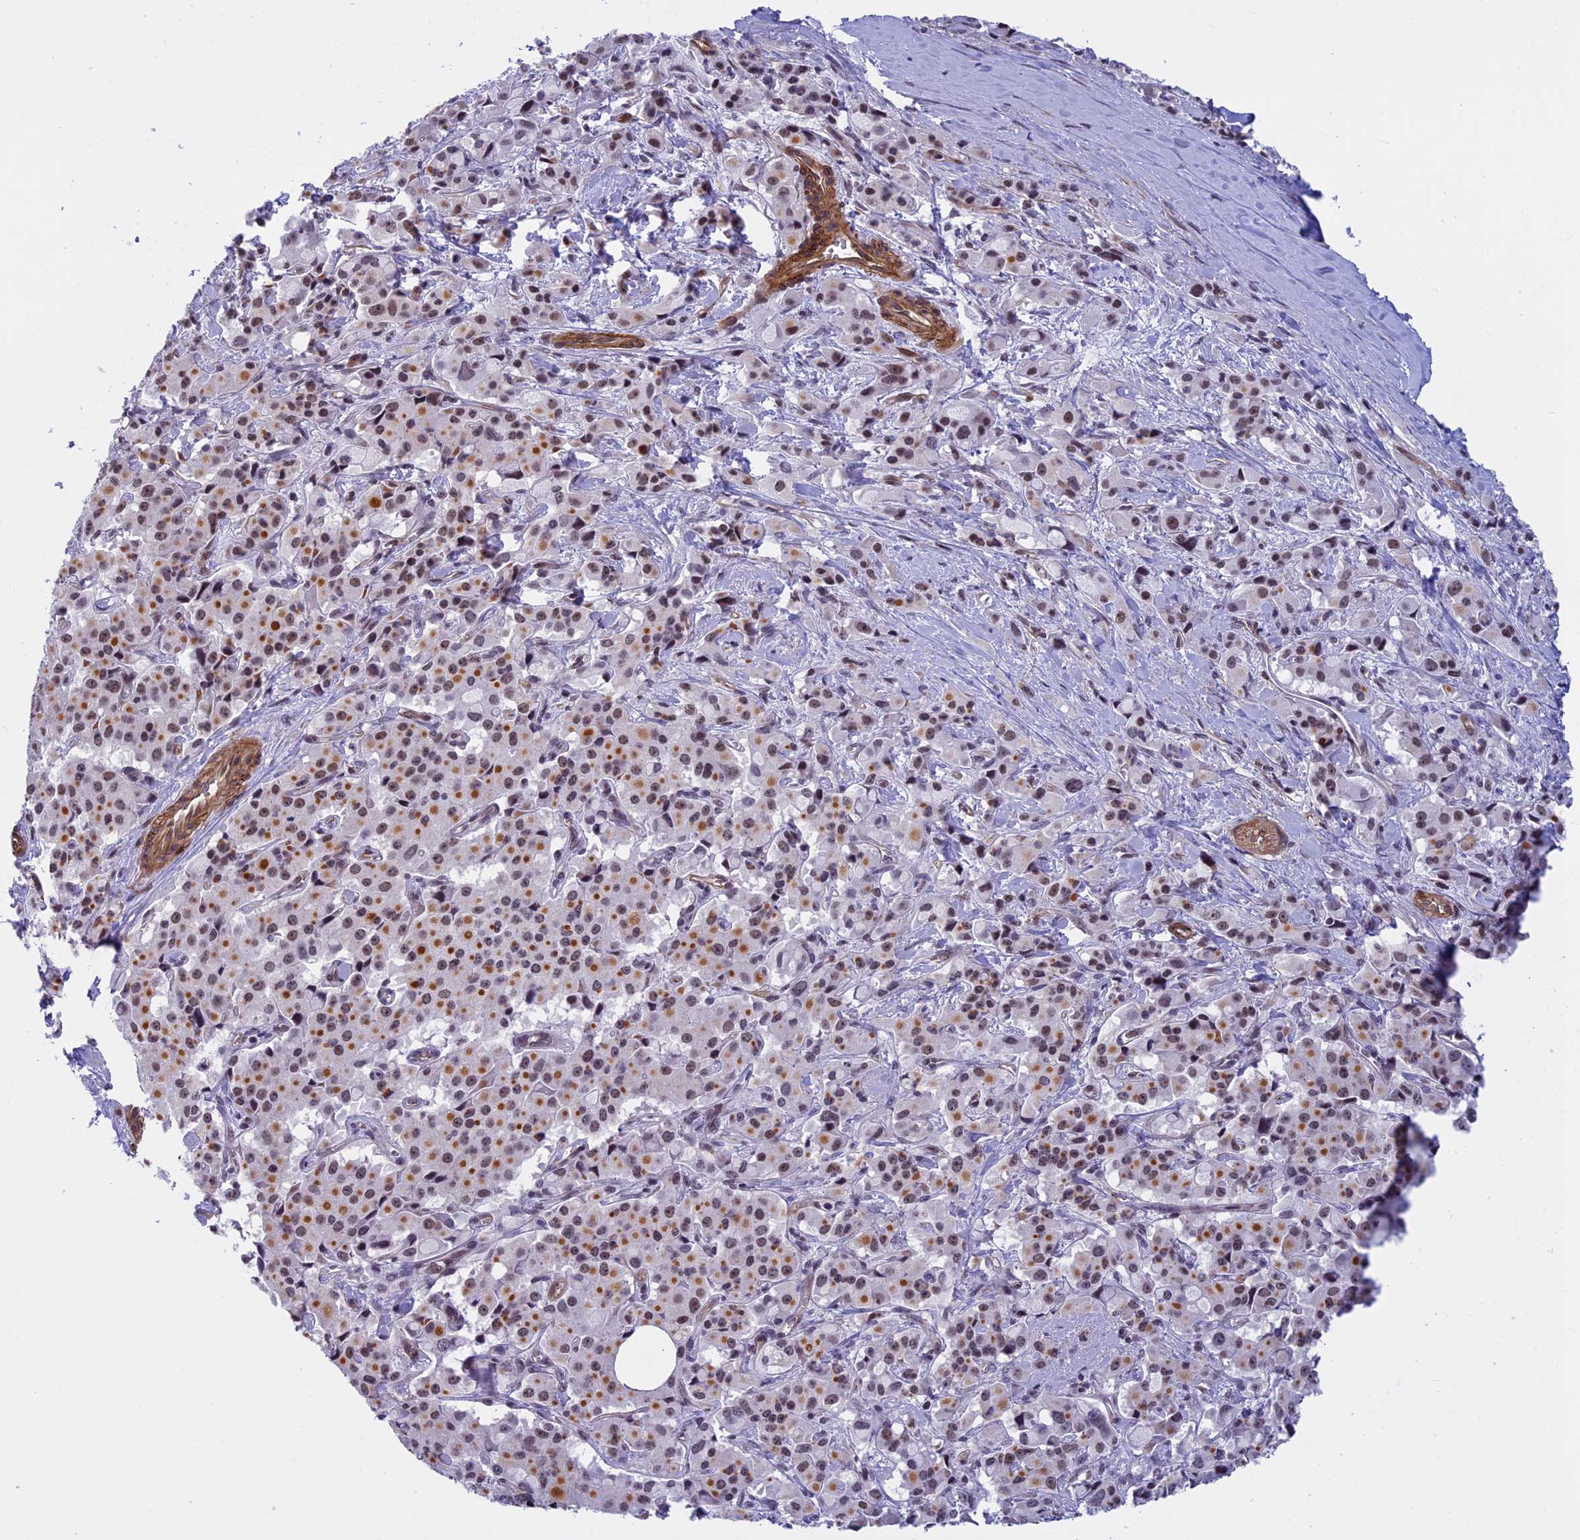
{"staining": {"intensity": "moderate", "quantity": "25%-75%", "location": "cytoplasmic/membranous,nuclear"}, "tissue": "pancreatic cancer", "cell_type": "Tumor cells", "image_type": "cancer", "snomed": [{"axis": "morphology", "description": "Adenocarcinoma, NOS"}, {"axis": "topography", "description": "Pancreas"}], "caption": "Human pancreatic cancer (adenocarcinoma) stained for a protein (brown) reveals moderate cytoplasmic/membranous and nuclear positive positivity in about 25%-75% of tumor cells.", "gene": "NIPBL", "patient": {"sex": "male", "age": 65}}